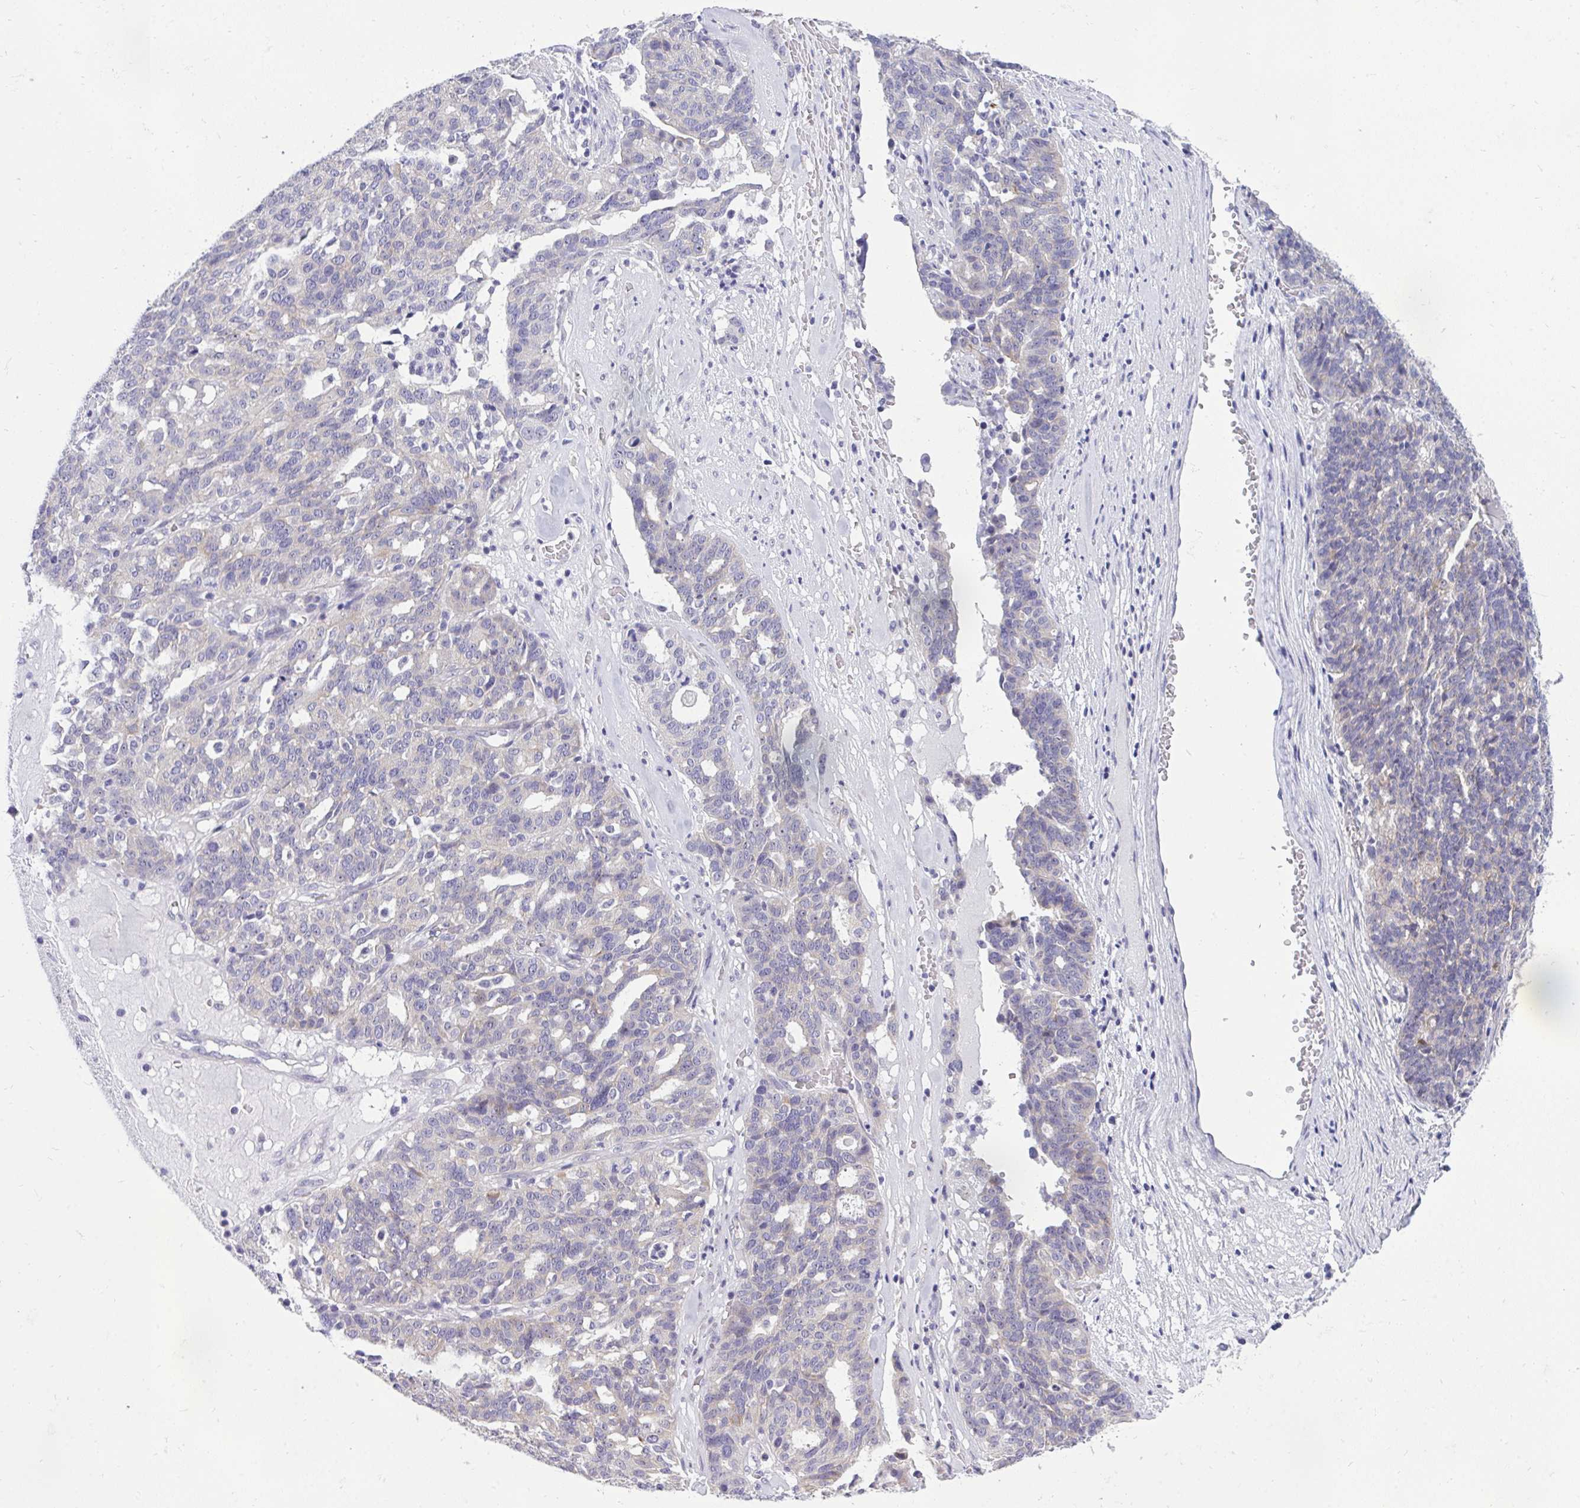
{"staining": {"intensity": "negative", "quantity": "none", "location": "none"}, "tissue": "ovarian cancer", "cell_type": "Tumor cells", "image_type": "cancer", "snomed": [{"axis": "morphology", "description": "Cystadenocarcinoma, serous, NOS"}, {"axis": "topography", "description": "Ovary"}], "caption": "Image shows no protein staining in tumor cells of ovarian cancer (serous cystadenocarcinoma) tissue. (Brightfield microscopy of DAB (3,3'-diaminobenzidine) immunohistochemistry at high magnification).", "gene": "VGLL3", "patient": {"sex": "female", "age": 59}}